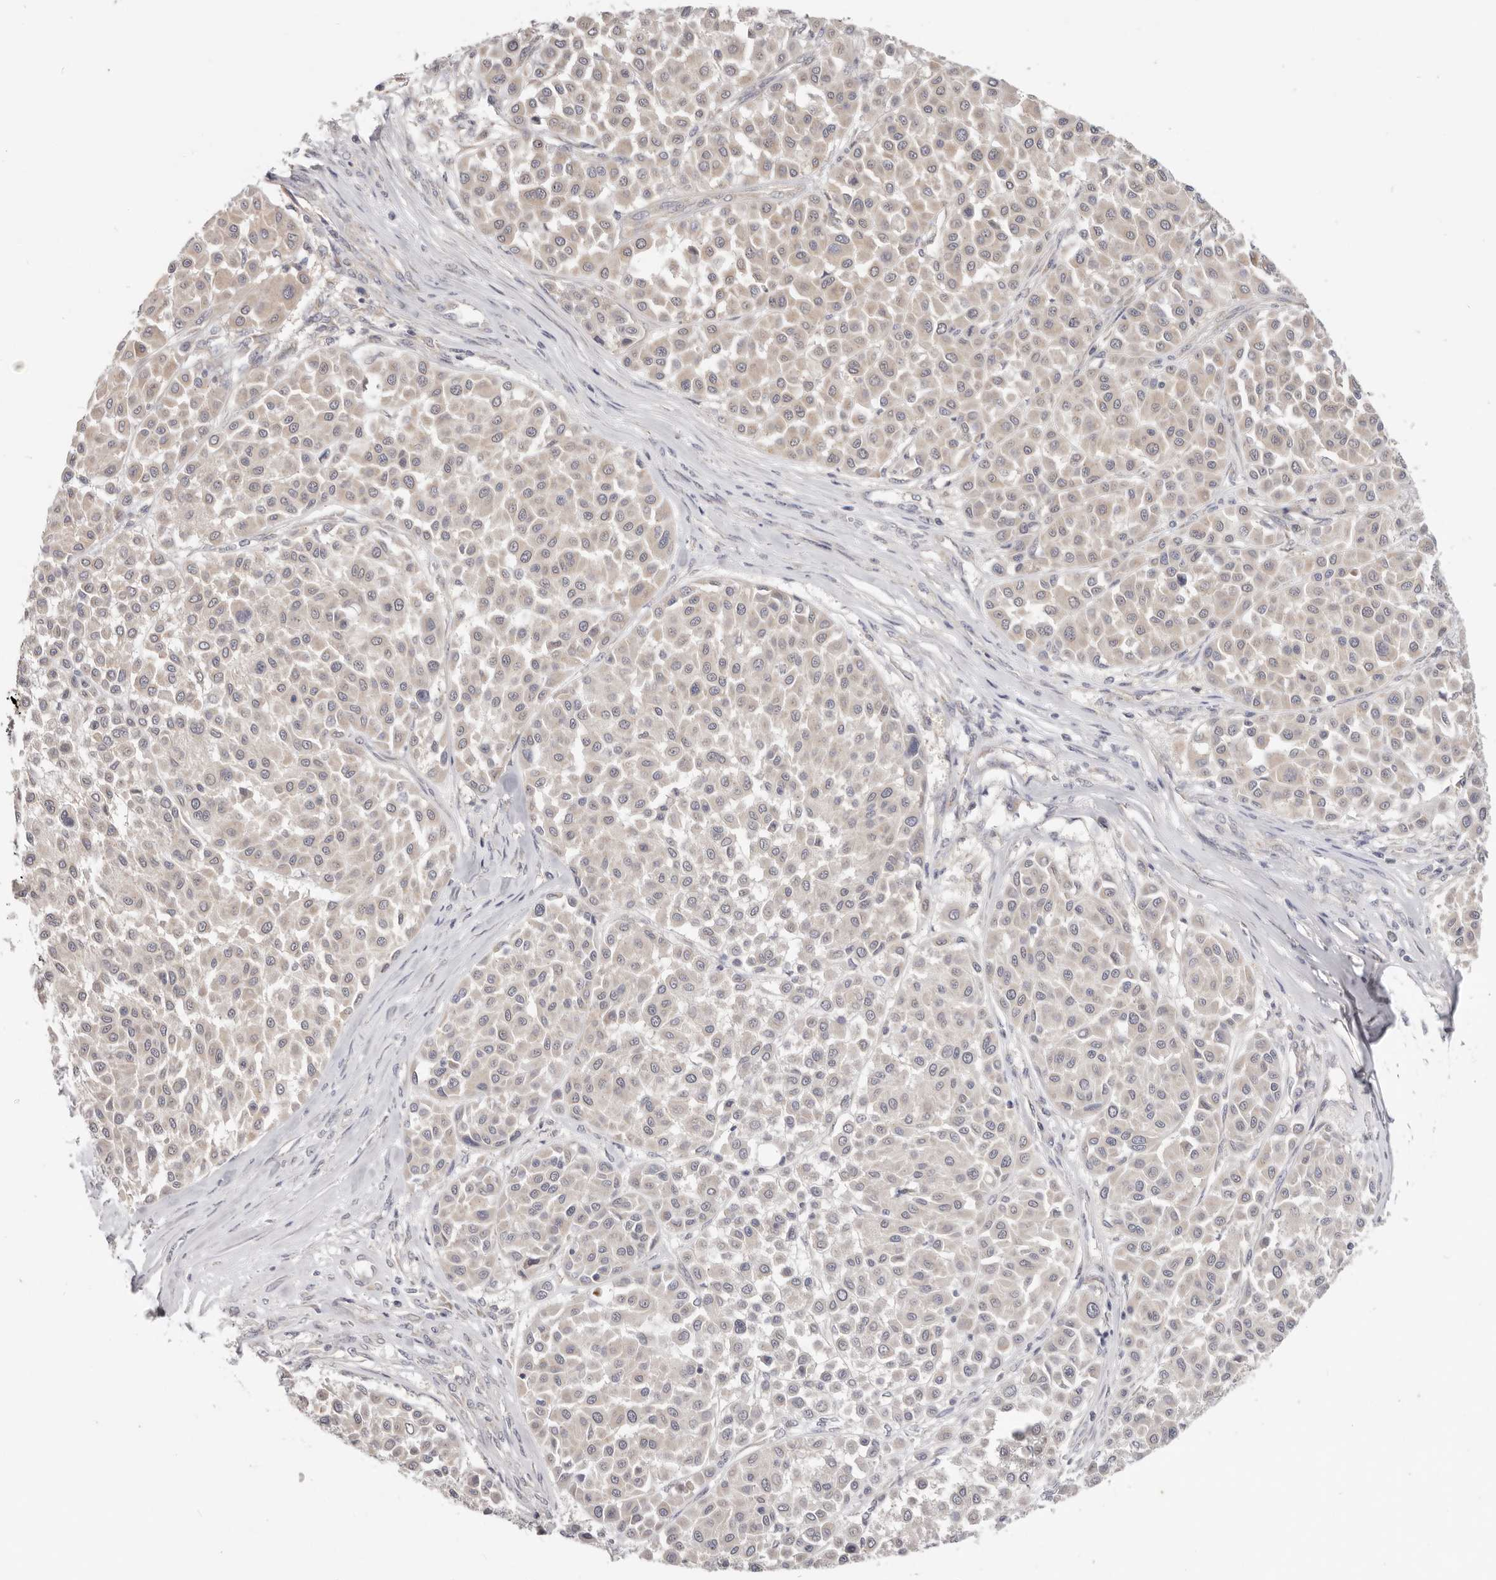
{"staining": {"intensity": "weak", "quantity": "<25%", "location": "cytoplasmic/membranous"}, "tissue": "melanoma", "cell_type": "Tumor cells", "image_type": "cancer", "snomed": [{"axis": "morphology", "description": "Malignant melanoma, Metastatic site"}, {"axis": "topography", "description": "Soft tissue"}], "caption": "IHC of melanoma reveals no expression in tumor cells.", "gene": "WDR77", "patient": {"sex": "male", "age": 41}}